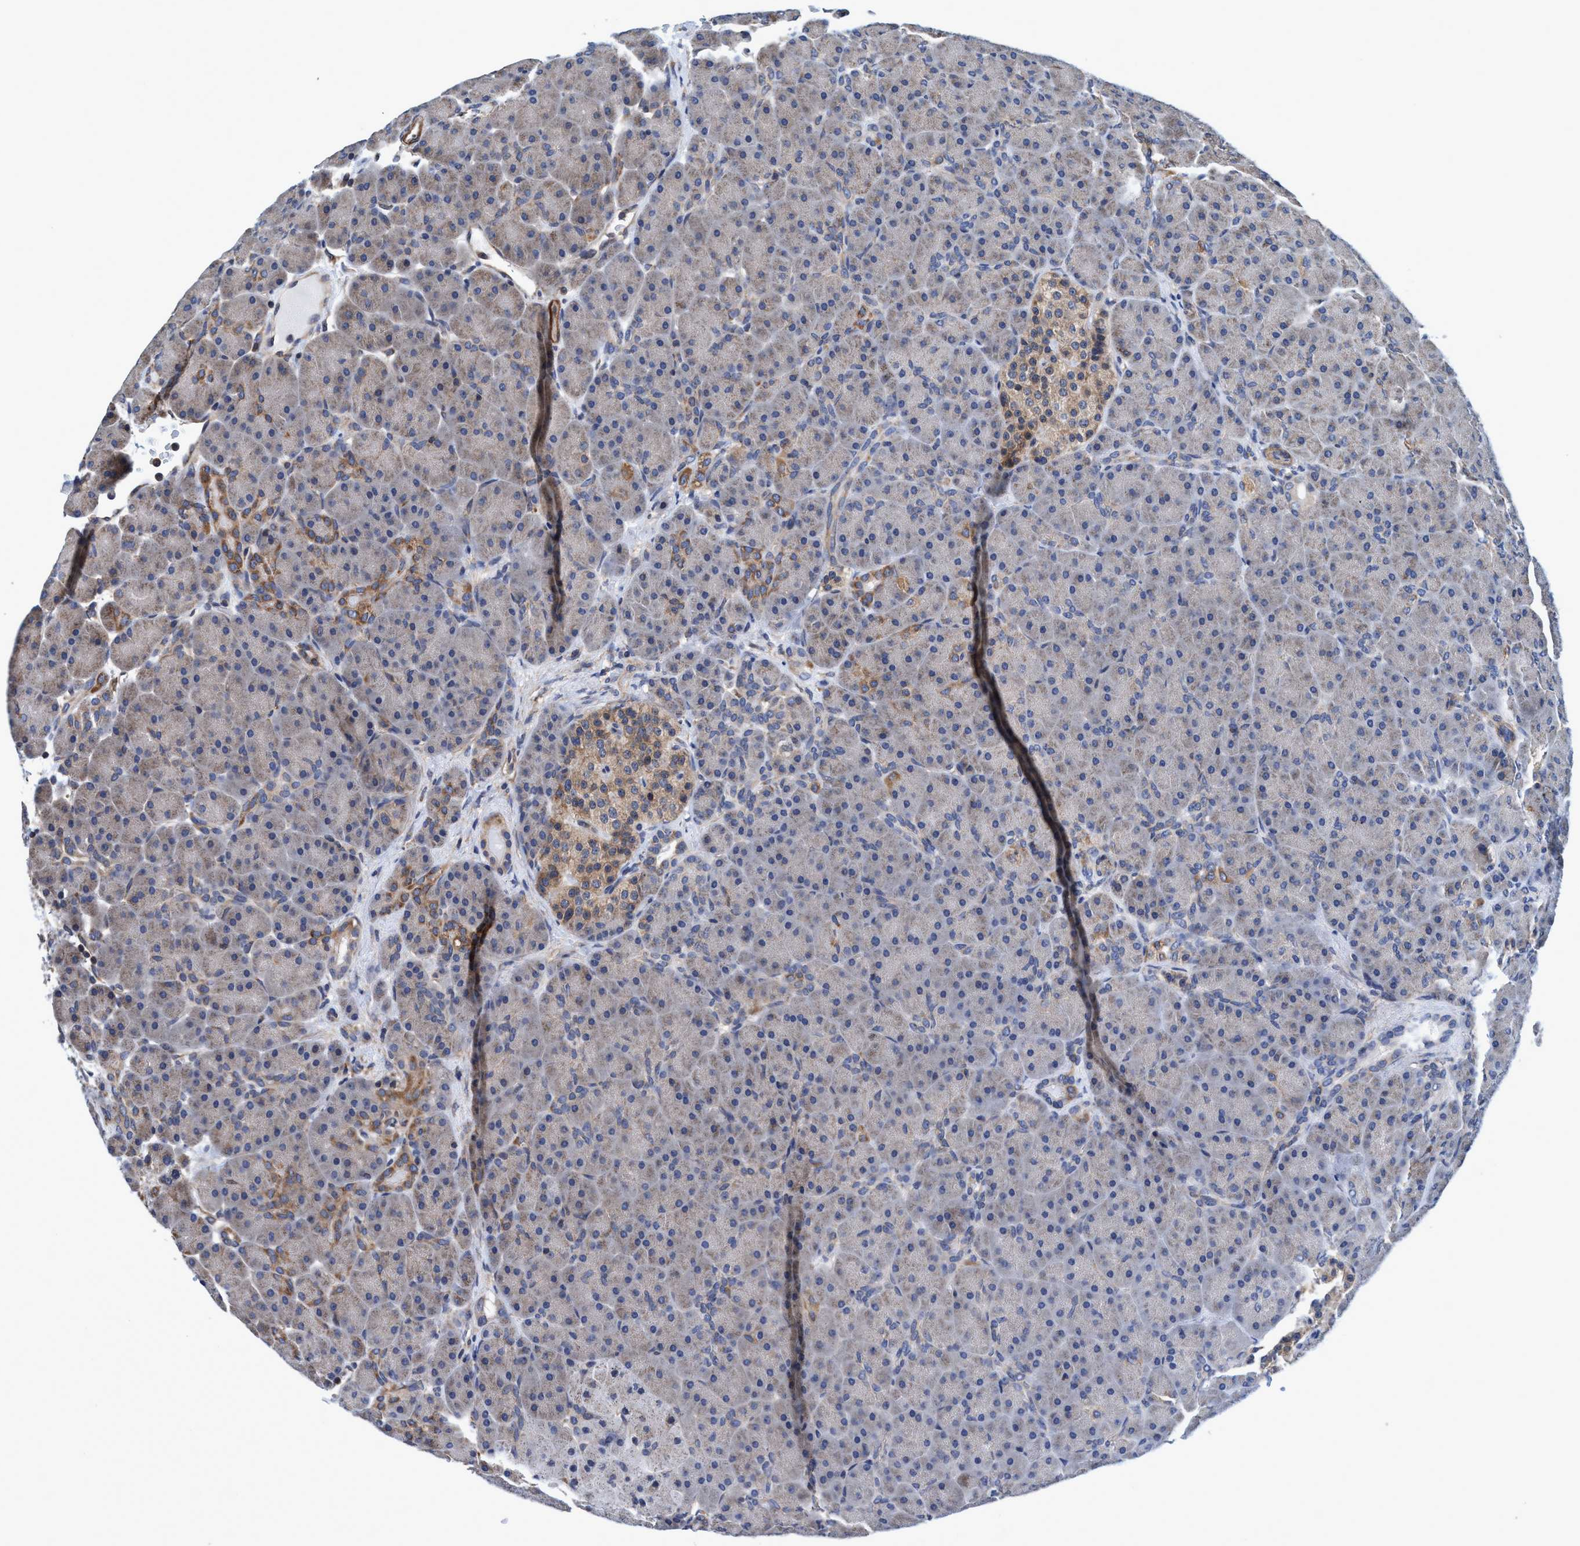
{"staining": {"intensity": "moderate", "quantity": "<25%", "location": "cytoplasmic/membranous"}, "tissue": "pancreas", "cell_type": "Exocrine glandular cells", "image_type": "normal", "snomed": [{"axis": "morphology", "description": "Normal tissue, NOS"}, {"axis": "topography", "description": "Pancreas"}], "caption": "A high-resolution micrograph shows immunohistochemistry staining of benign pancreas, which reveals moderate cytoplasmic/membranous staining in approximately <25% of exocrine glandular cells.", "gene": "CALCOCO2", "patient": {"sex": "male", "age": 66}}